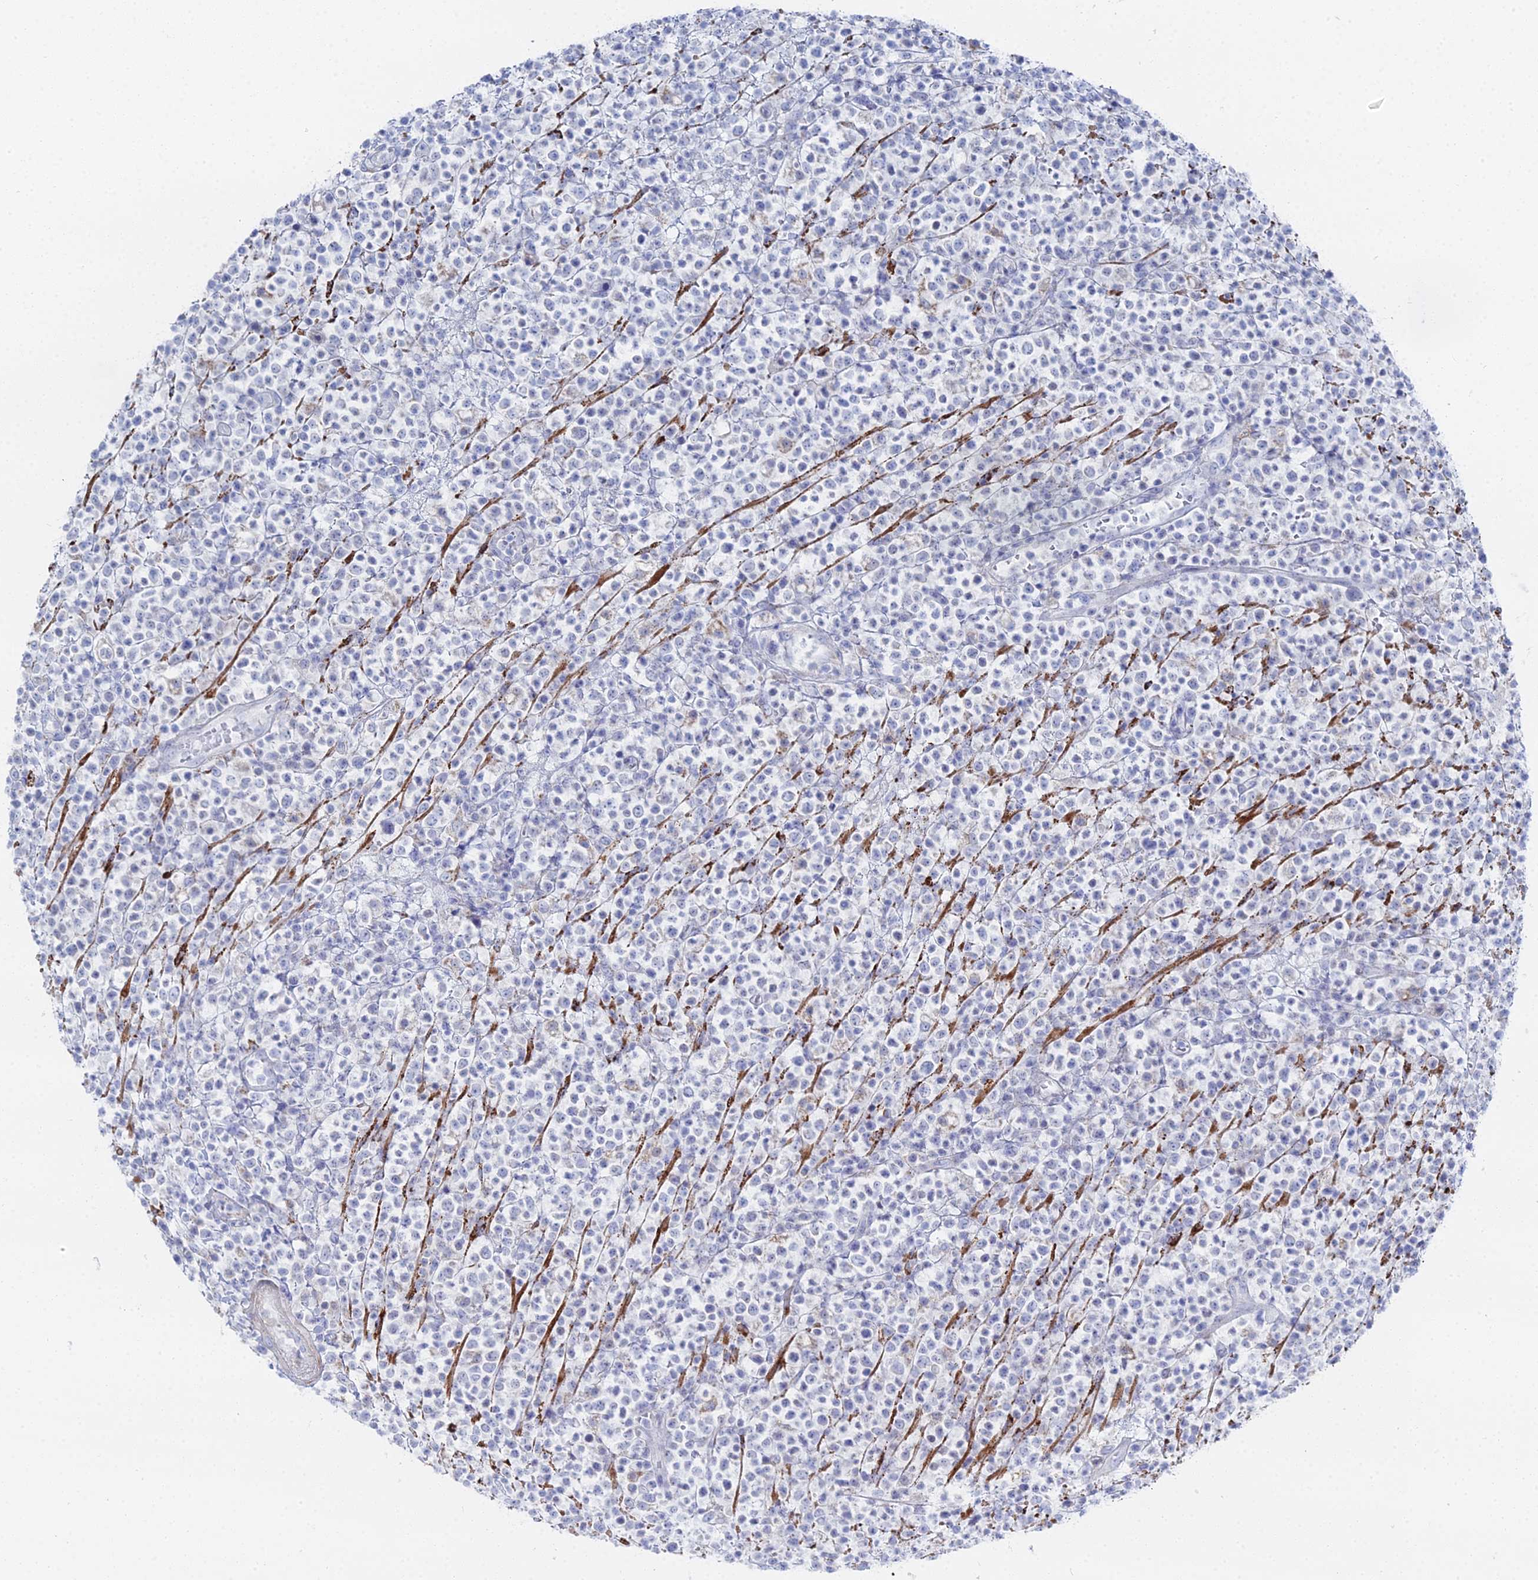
{"staining": {"intensity": "negative", "quantity": "none", "location": "none"}, "tissue": "lymphoma", "cell_type": "Tumor cells", "image_type": "cancer", "snomed": [{"axis": "morphology", "description": "Malignant lymphoma, non-Hodgkin's type, High grade"}, {"axis": "topography", "description": "Colon"}], "caption": "Tumor cells are negative for protein expression in human high-grade malignant lymphoma, non-Hodgkin's type. (Brightfield microscopy of DAB (3,3'-diaminobenzidine) immunohistochemistry (IHC) at high magnification).", "gene": "DHX34", "patient": {"sex": "female", "age": 53}}